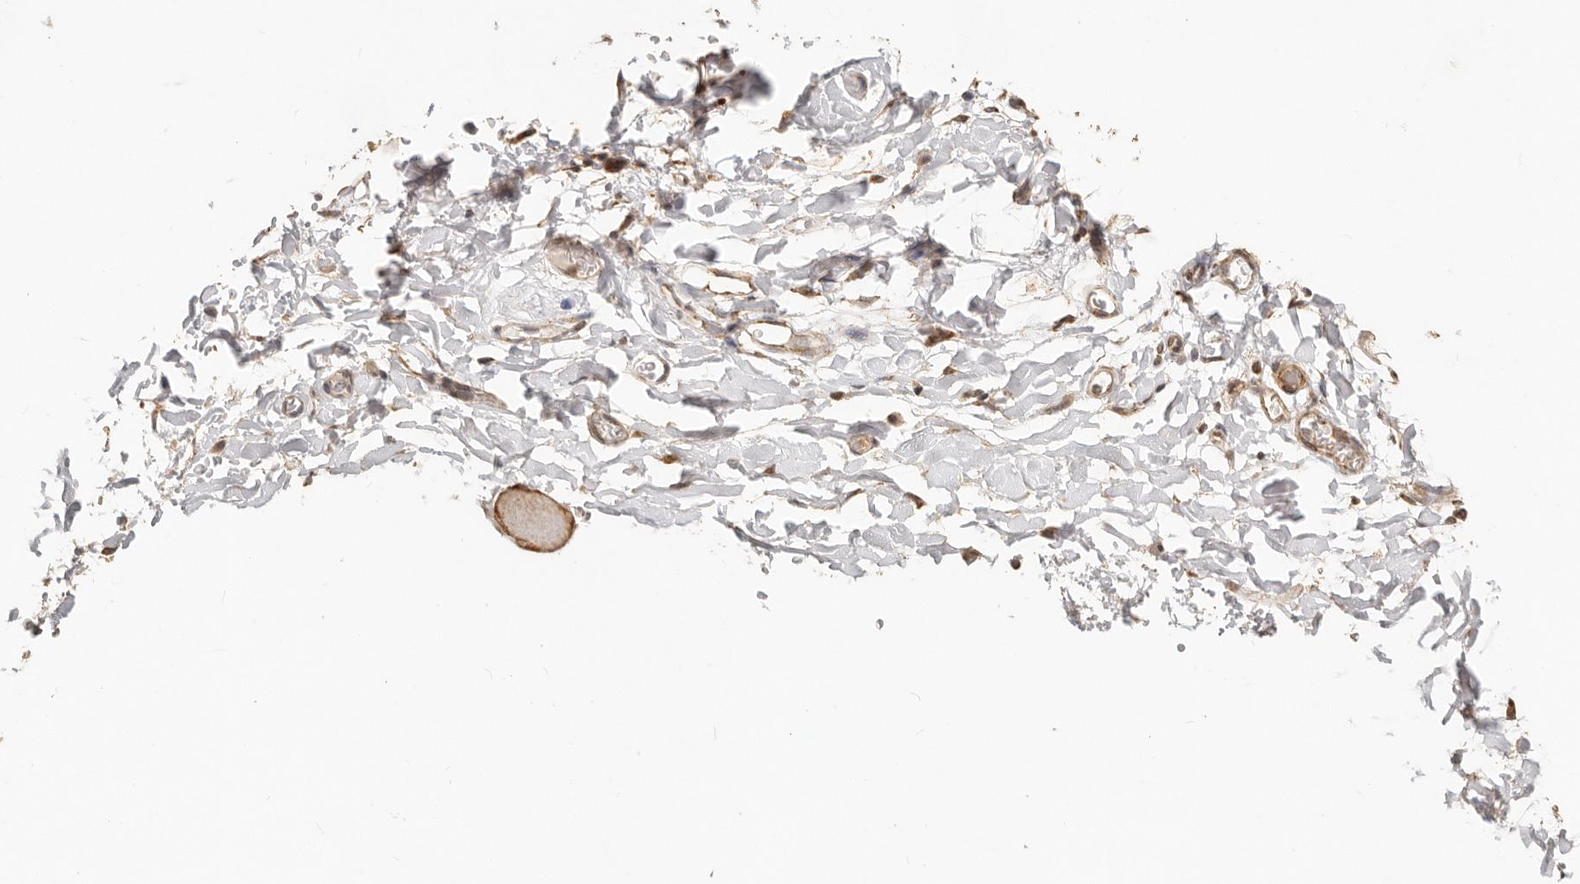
{"staining": {"intensity": "negative", "quantity": "none", "location": "none"}, "tissue": "adipose tissue", "cell_type": "Adipocytes", "image_type": "normal", "snomed": [{"axis": "morphology", "description": "Normal tissue, NOS"}, {"axis": "morphology", "description": "Adenocarcinoma, NOS"}, {"axis": "topography", "description": "Esophagus"}], "caption": "IHC of unremarkable human adipose tissue reveals no positivity in adipocytes.", "gene": "NDUFB11", "patient": {"sex": "male", "age": 62}}